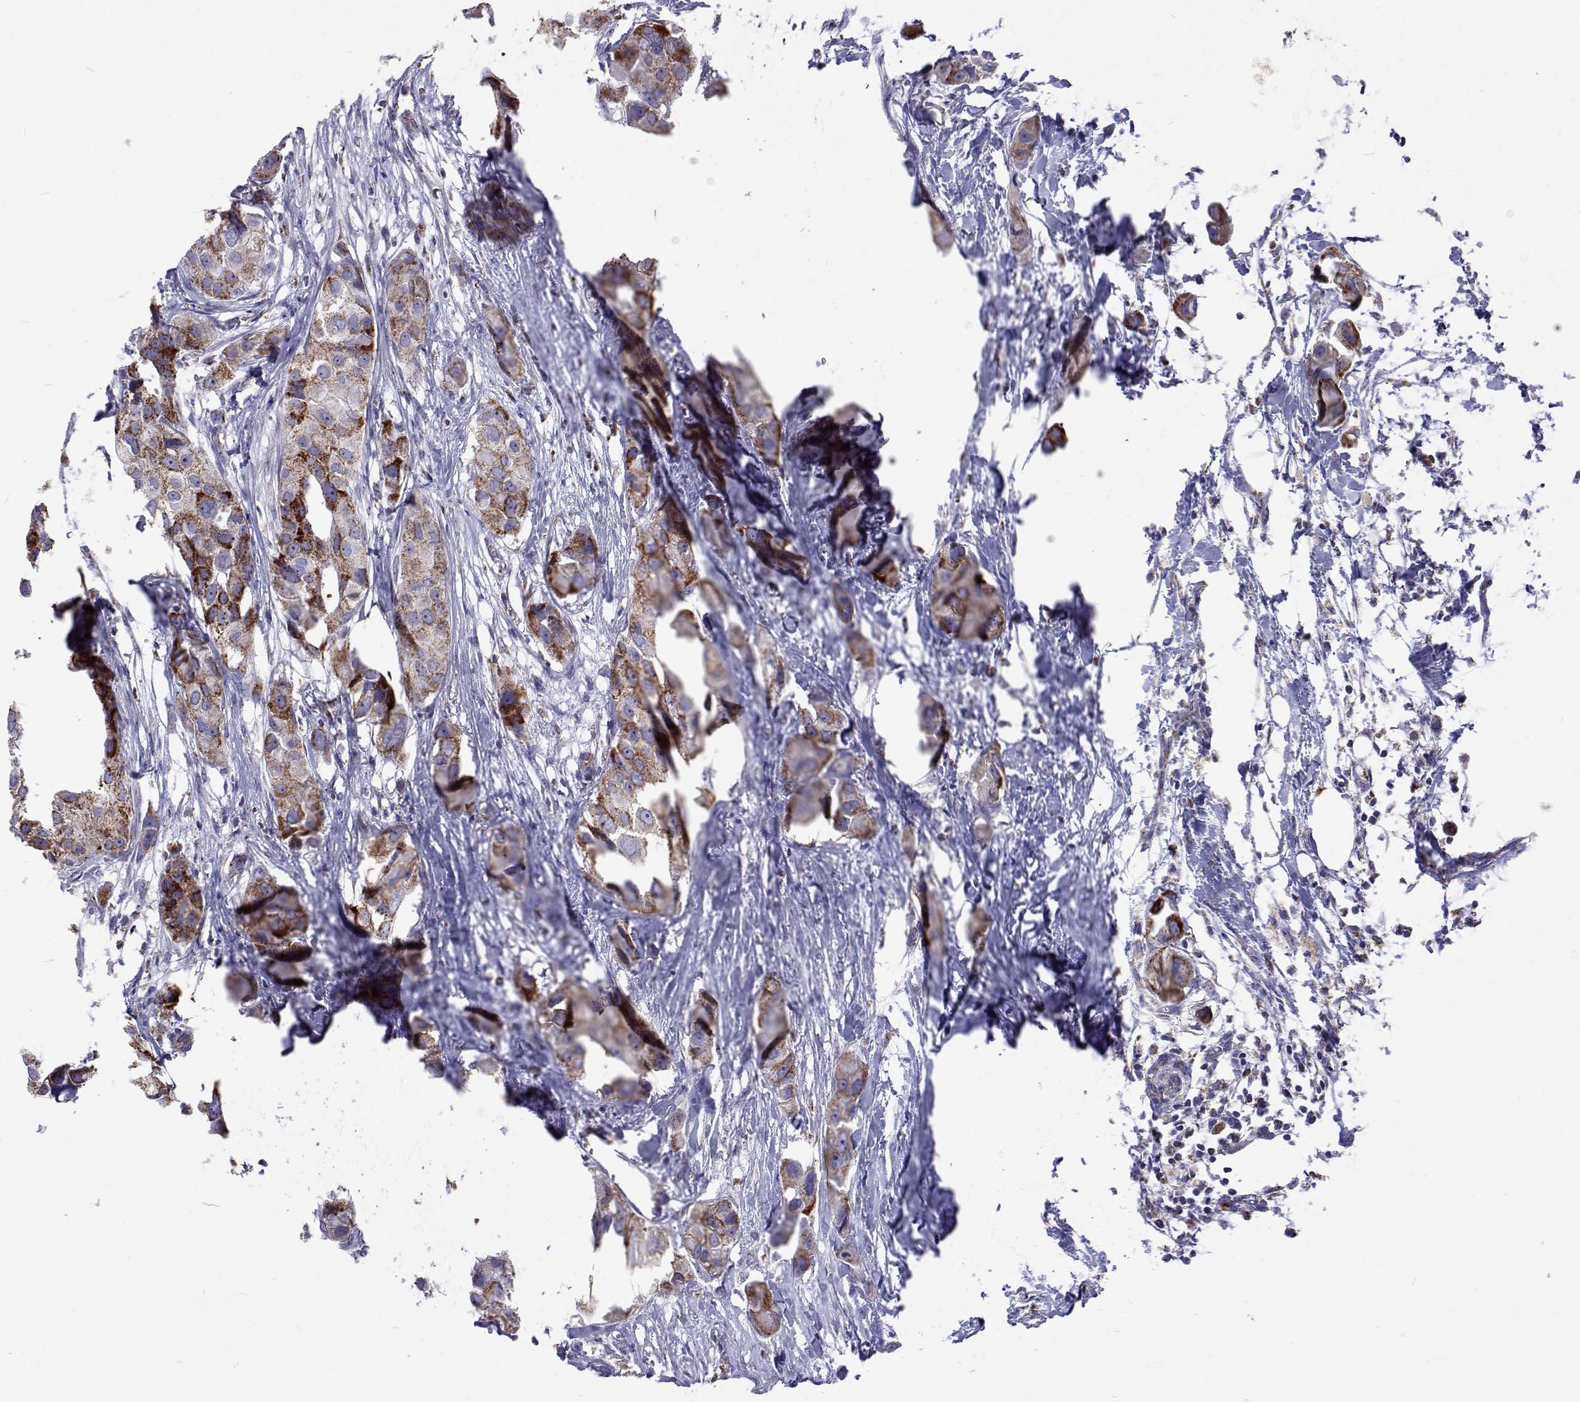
{"staining": {"intensity": "moderate", "quantity": "25%-75%", "location": "cytoplasmic/membranous"}, "tissue": "breast cancer", "cell_type": "Tumor cells", "image_type": "cancer", "snomed": [{"axis": "morphology", "description": "Duct carcinoma"}, {"axis": "topography", "description": "Breast"}], "caption": "A medium amount of moderate cytoplasmic/membranous expression is seen in about 25%-75% of tumor cells in breast invasive ductal carcinoma tissue.", "gene": "MCCC2", "patient": {"sex": "female", "age": 38}}